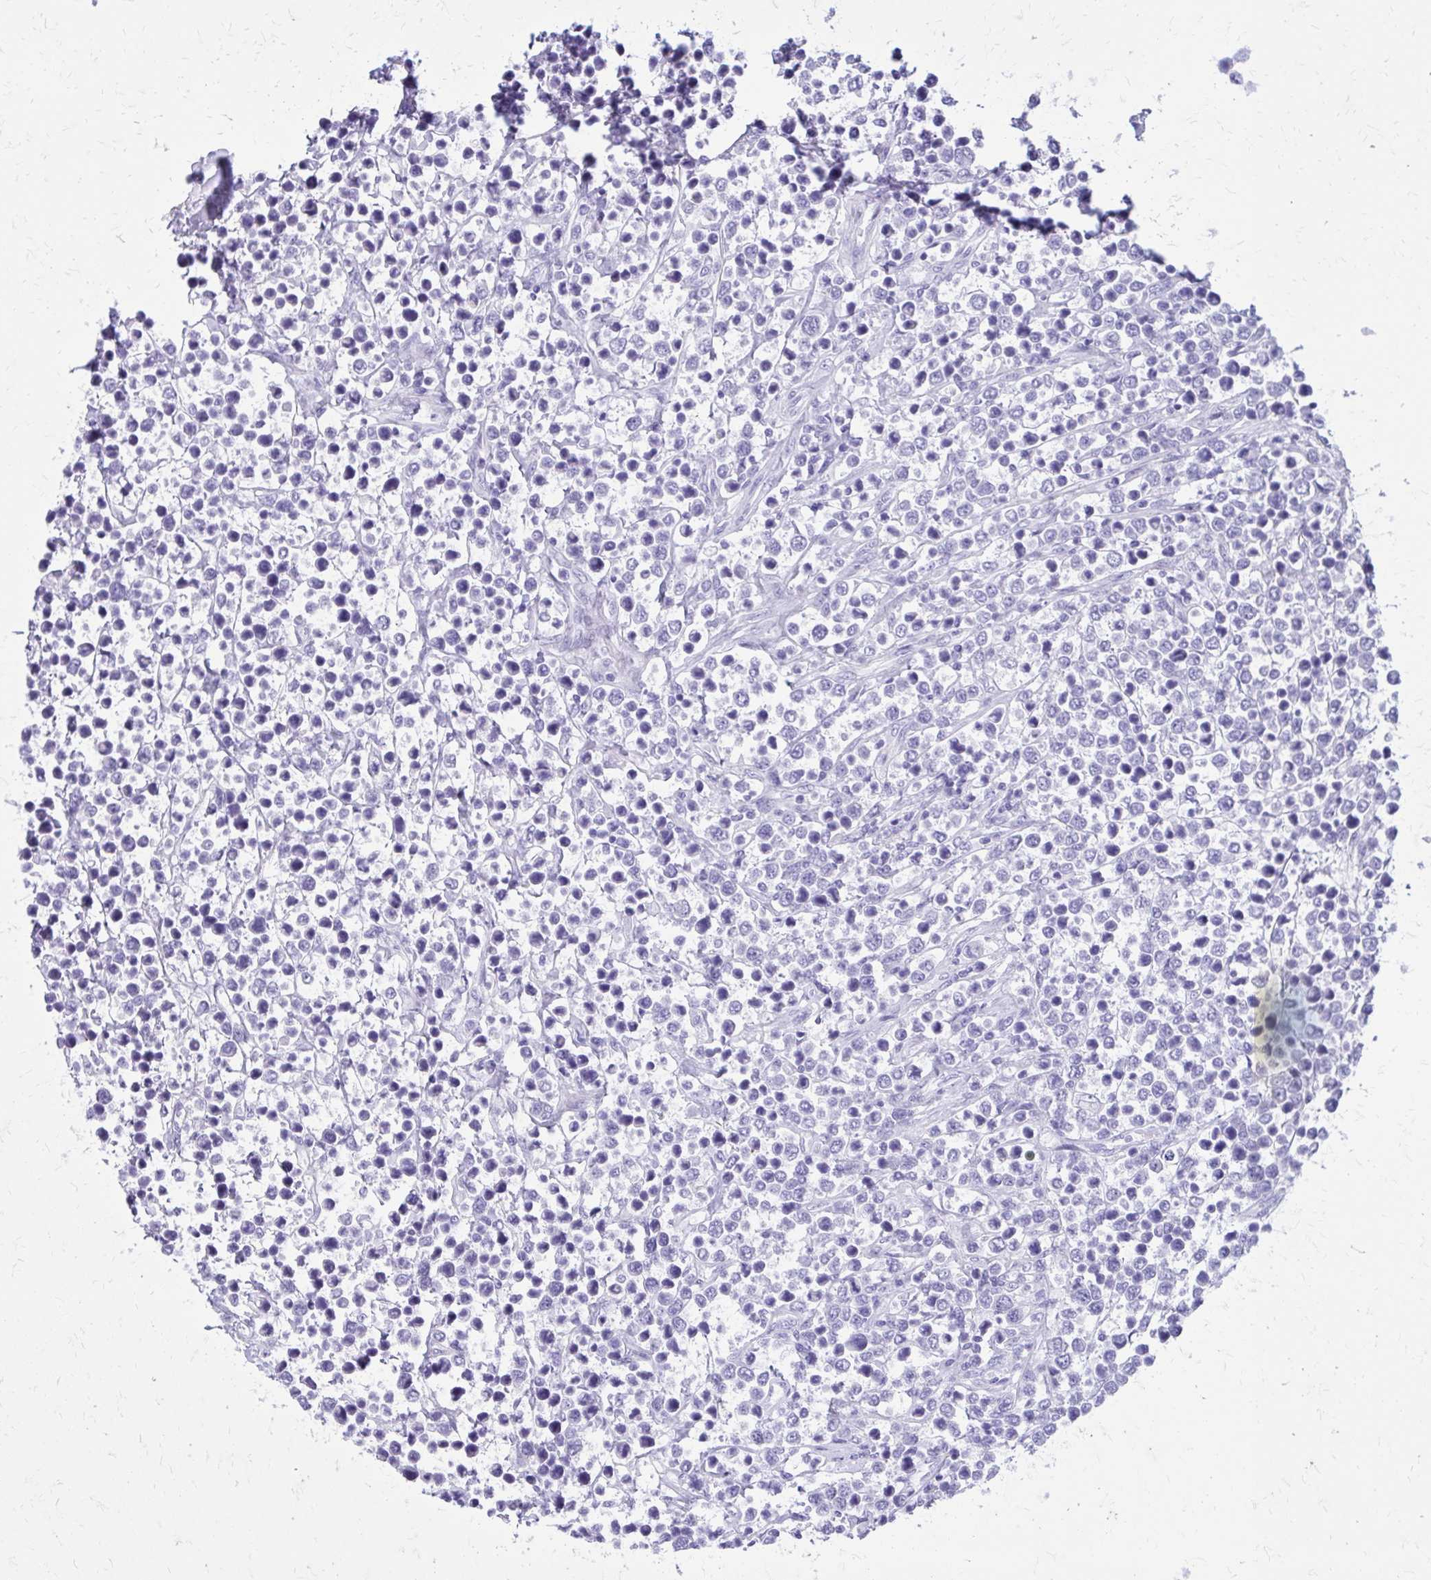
{"staining": {"intensity": "negative", "quantity": "none", "location": "none"}, "tissue": "lymphoma", "cell_type": "Tumor cells", "image_type": "cancer", "snomed": [{"axis": "morphology", "description": "Malignant lymphoma, non-Hodgkin's type, High grade"}, {"axis": "topography", "description": "Soft tissue"}], "caption": "High magnification brightfield microscopy of malignant lymphoma, non-Hodgkin's type (high-grade) stained with DAB (brown) and counterstained with hematoxylin (blue): tumor cells show no significant staining. The staining was performed using DAB to visualize the protein expression in brown, while the nuclei were stained in blue with hematoxylin (Magnification: 20x).", "gene": "LCN15", "patient": {"sex": "female", "age": 56}}